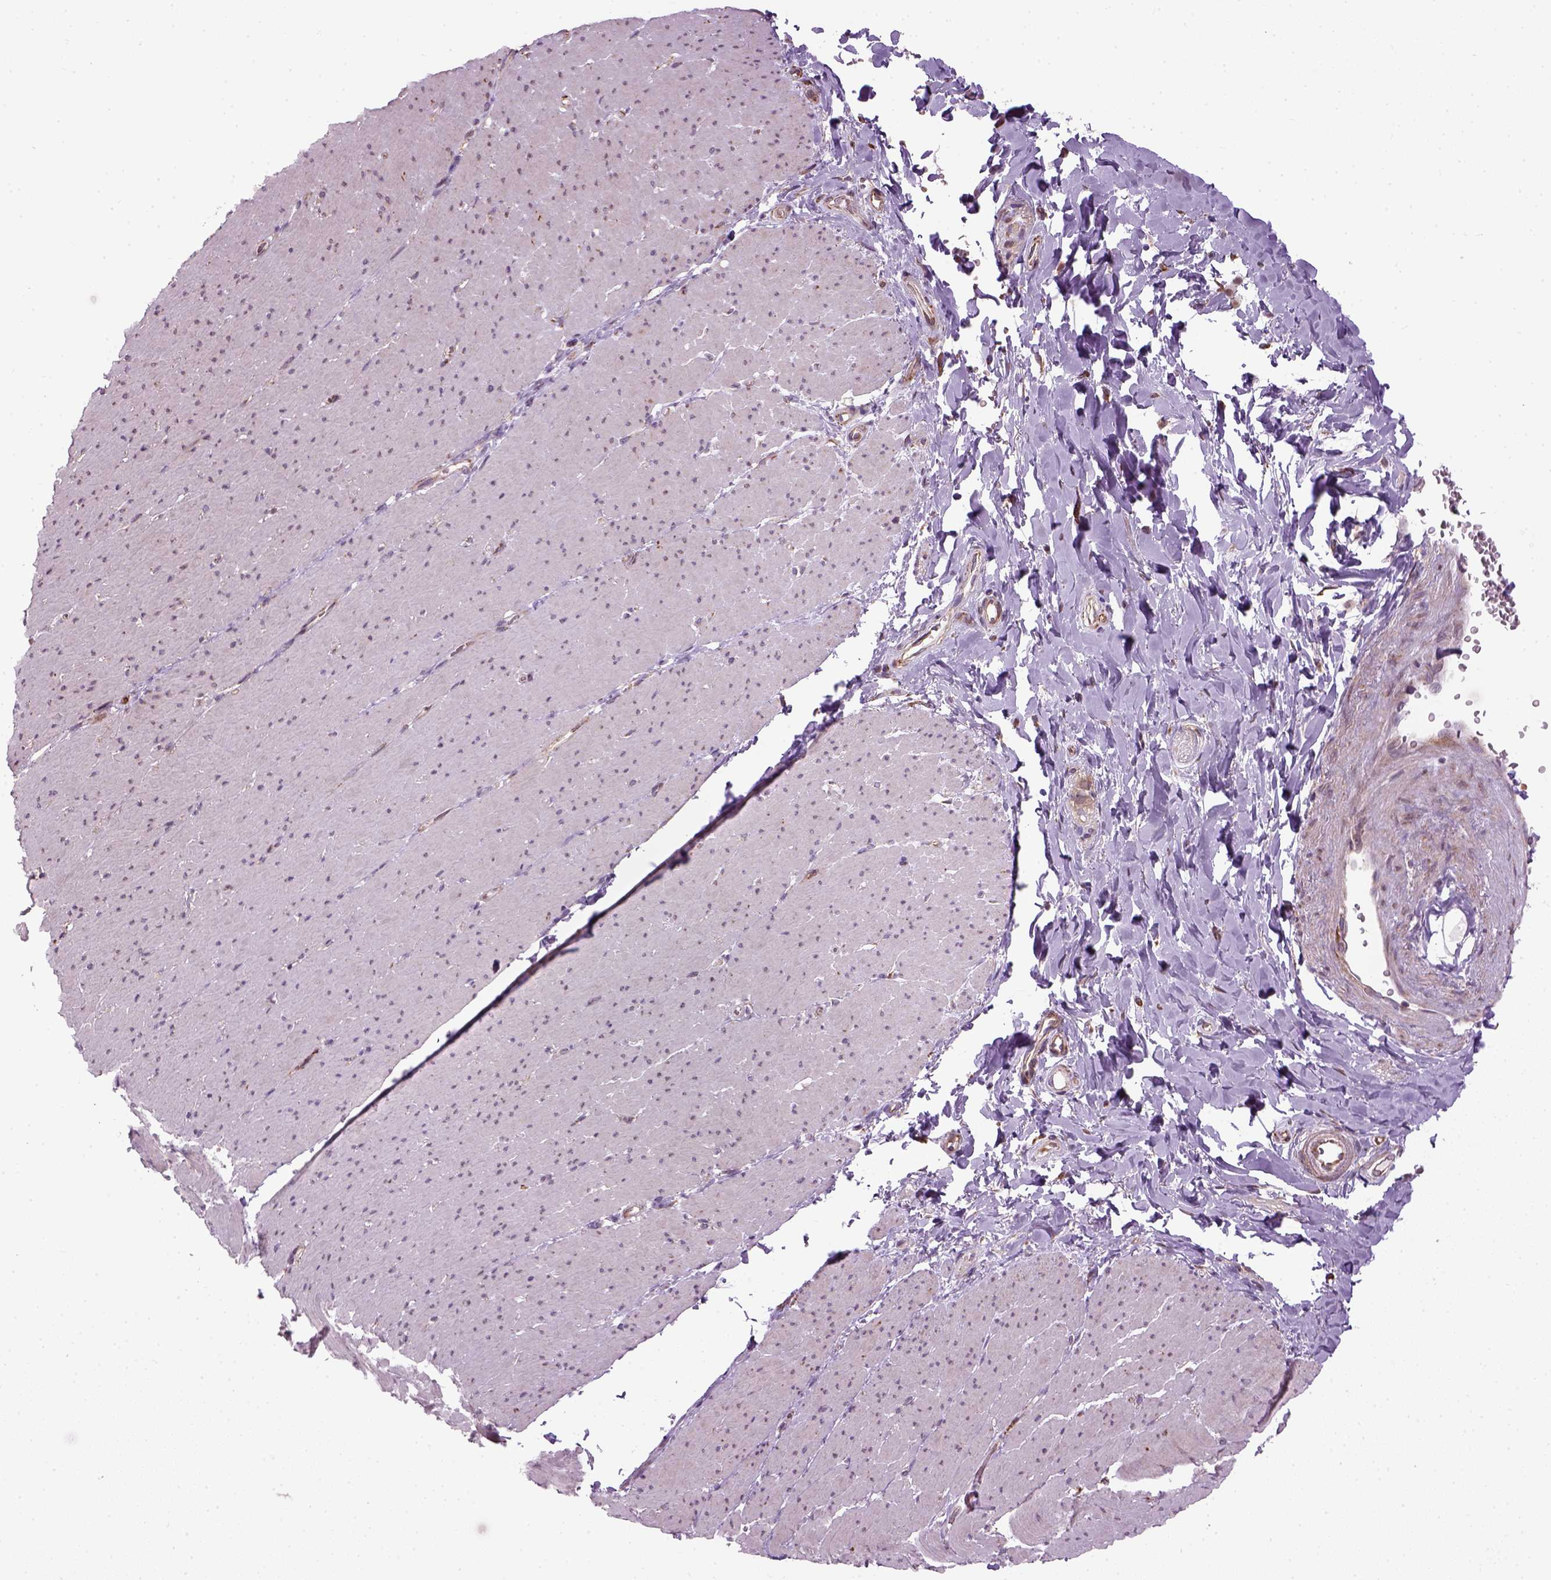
{"staining": {"intensity": "weak", "quantity": "25%-75%", "location": "cytoplasmic/membranous"}, "tissue": "smooth muscle", "cell_type": "Smooth muscle cells", "image_type": "normal", "snomed": [{"axis": "morphology", "description": "Normal tissue, NOS"}, {"axis": "topography", "description": "Smooth muscle"}, {"axis": "topography", "description": "Rectum"}], "caption": "Weak cytoplasmic/membranous positivity is present in about 25%-75% of smooth muscle cells in unremarkable smooth muscle. Ihc stains the protein in brown and the nuclei are stained blue.", "gene": "XK", "patient": {"sex": "male", "age": 53}}